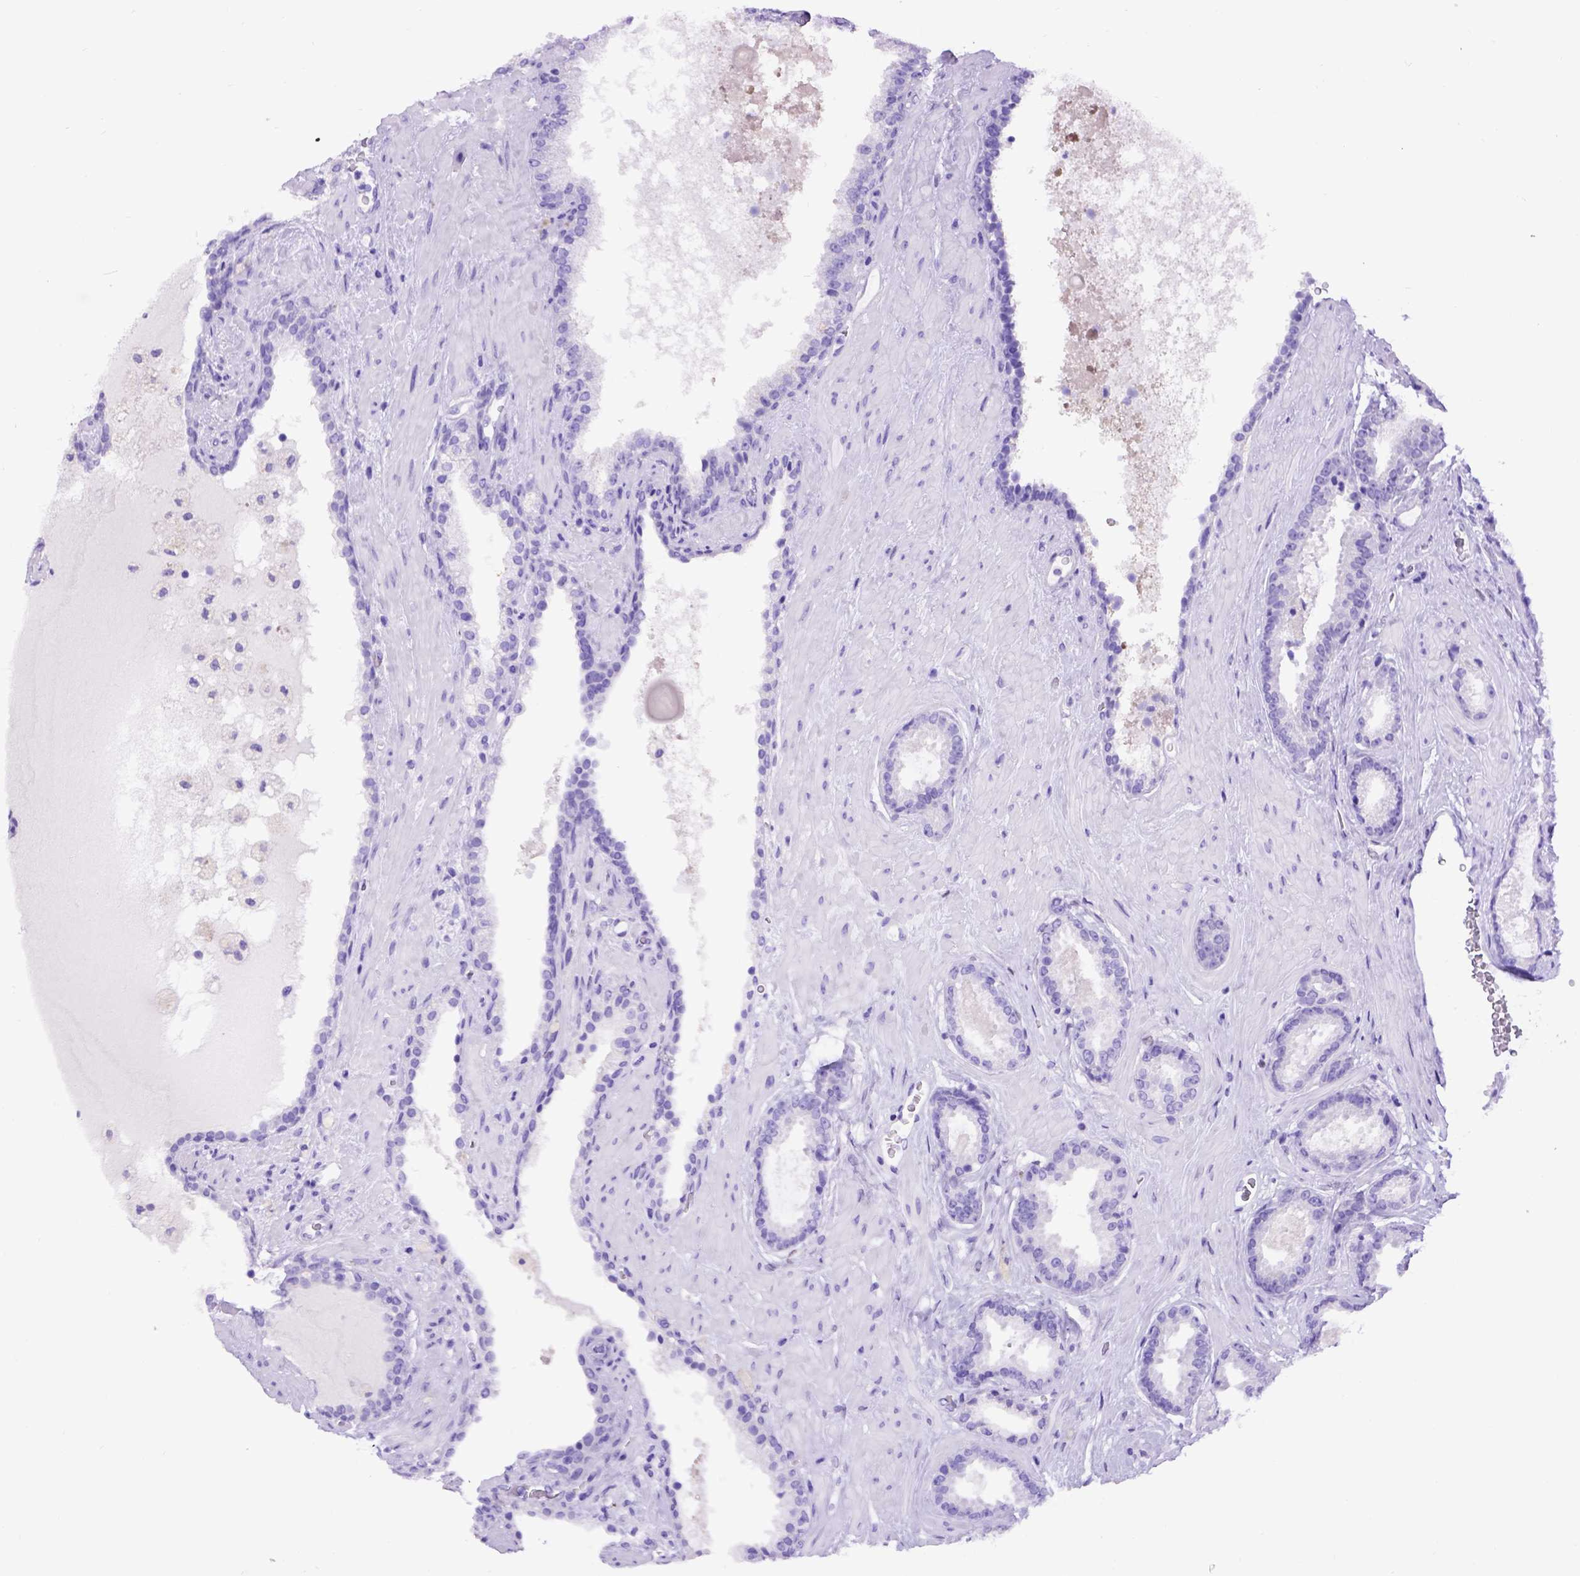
{"staining": {"intensity": "negative", "quantity": "none", "location": "none"}, "tissue": "prostate cancer", "cell_type": "Tumor cells", "image_type": "cancer", "snomed": [{"axis": "morphology", "description": "Adenocarcinoma, Low grade"}, {"axis": "topography", "description": "Prostate"}], "caption": "An immunohistochemistry micrograph of adenocarcinoma (low-grade) (prostate) is shown. There is no staining in tumor cells of adenocarcinoma (low-grade) (prostate).", "gene": "MEOX2", "patient": {"sex": "male", "age": 62}}